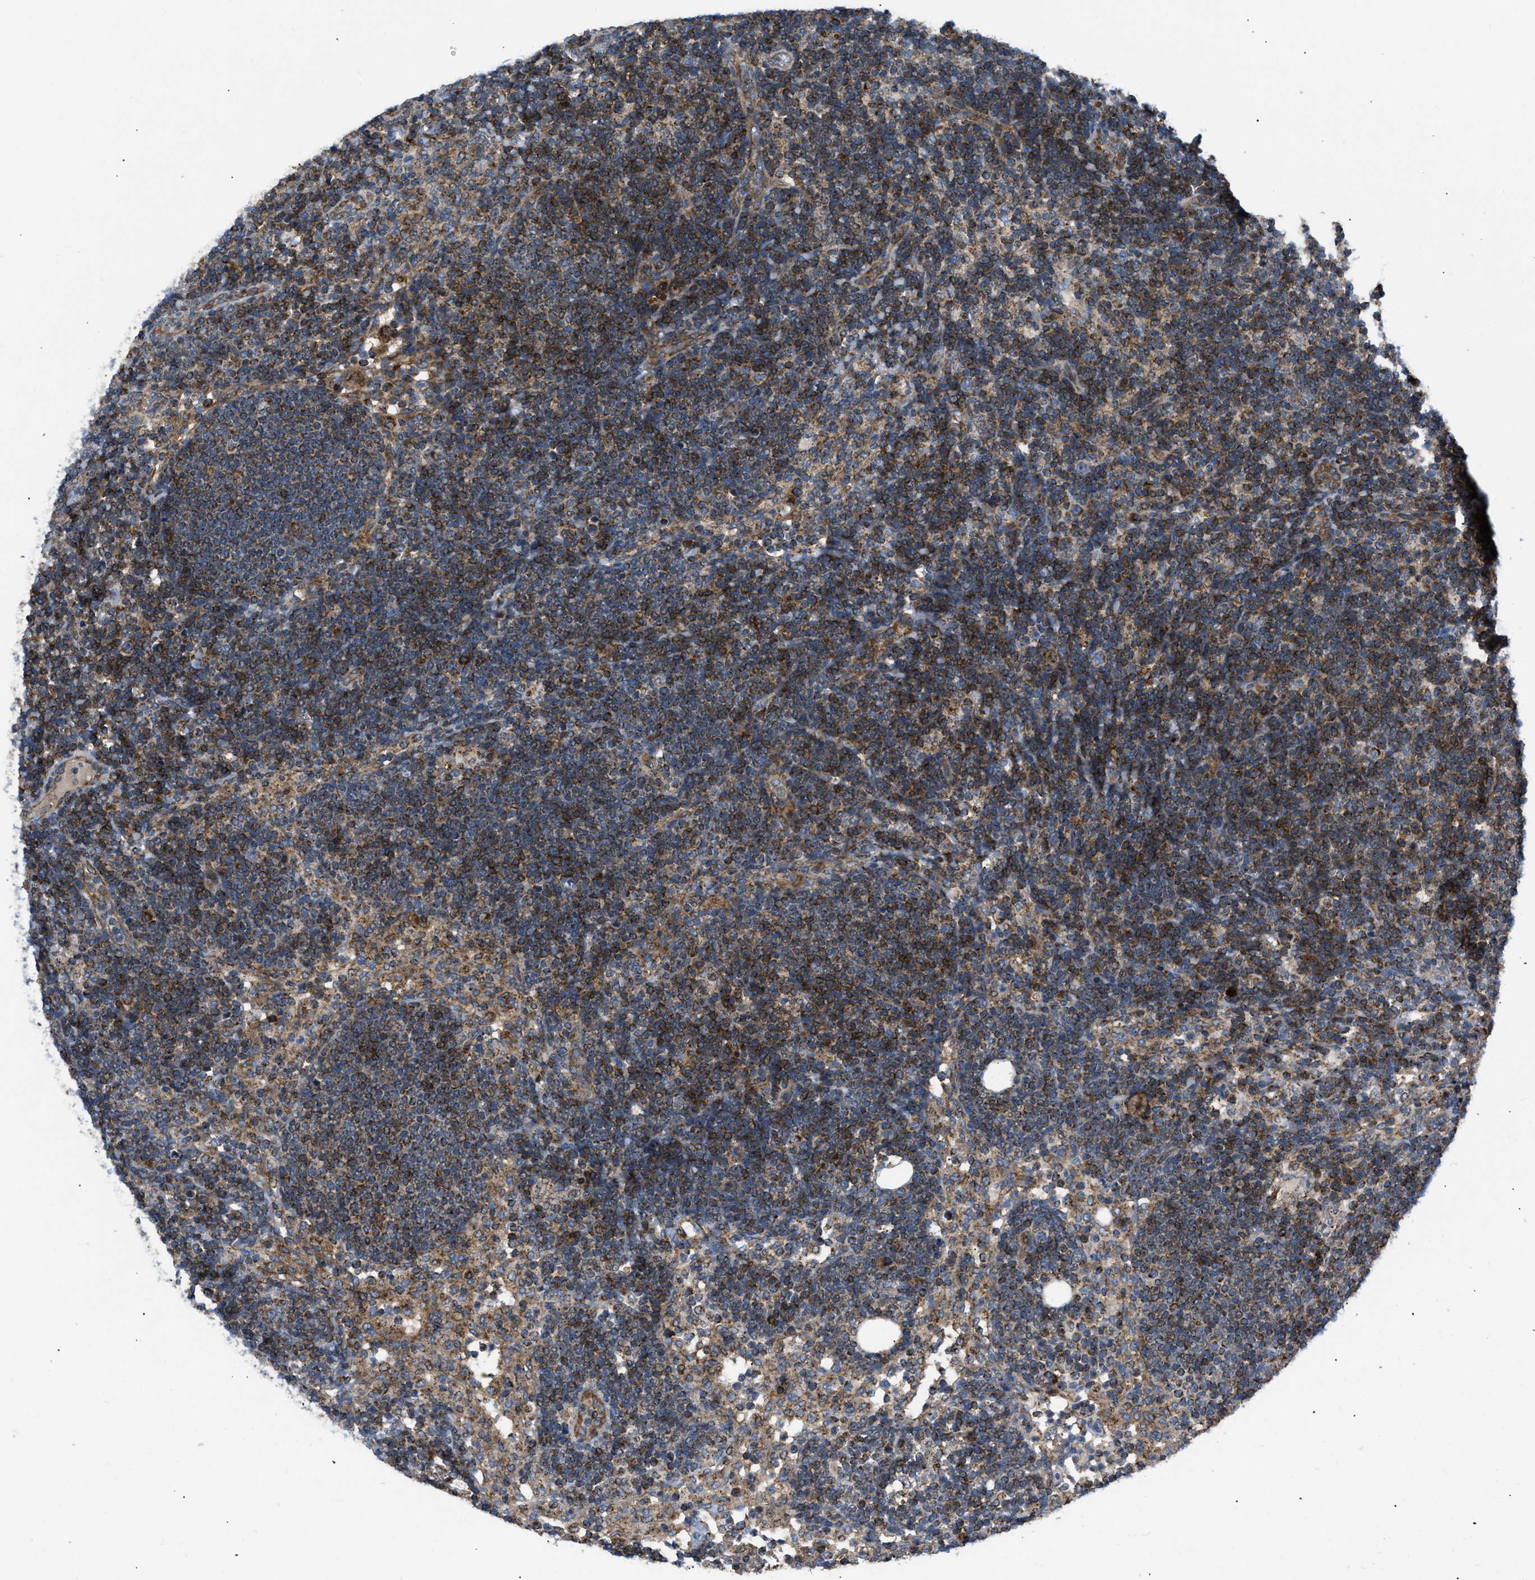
{"staining": {"intensity": "moderate", "quantity": ">75%", "location": "cytoplasmic/membranous"}, "tissue": "lymph node", "cell_type": "Germinal center cells", "image_type": "normal", "snomed": [{"axis": "morphology", "description": "Normal tissue, NOS"}, {"axis": "morphology", "description": "Carcinoid, malignant, NOS"}, {"axis": "topography", "description": "Lymph node"}], "caption": "A high-resolution photomicrograph shows IHC staining of benign lymph node, which reveals moderate cytoplasmic/membranous expression in approximately >75% of germinal center cells.", "gene": "OPTN", "patient": {"sex": "male", "age": 47}}